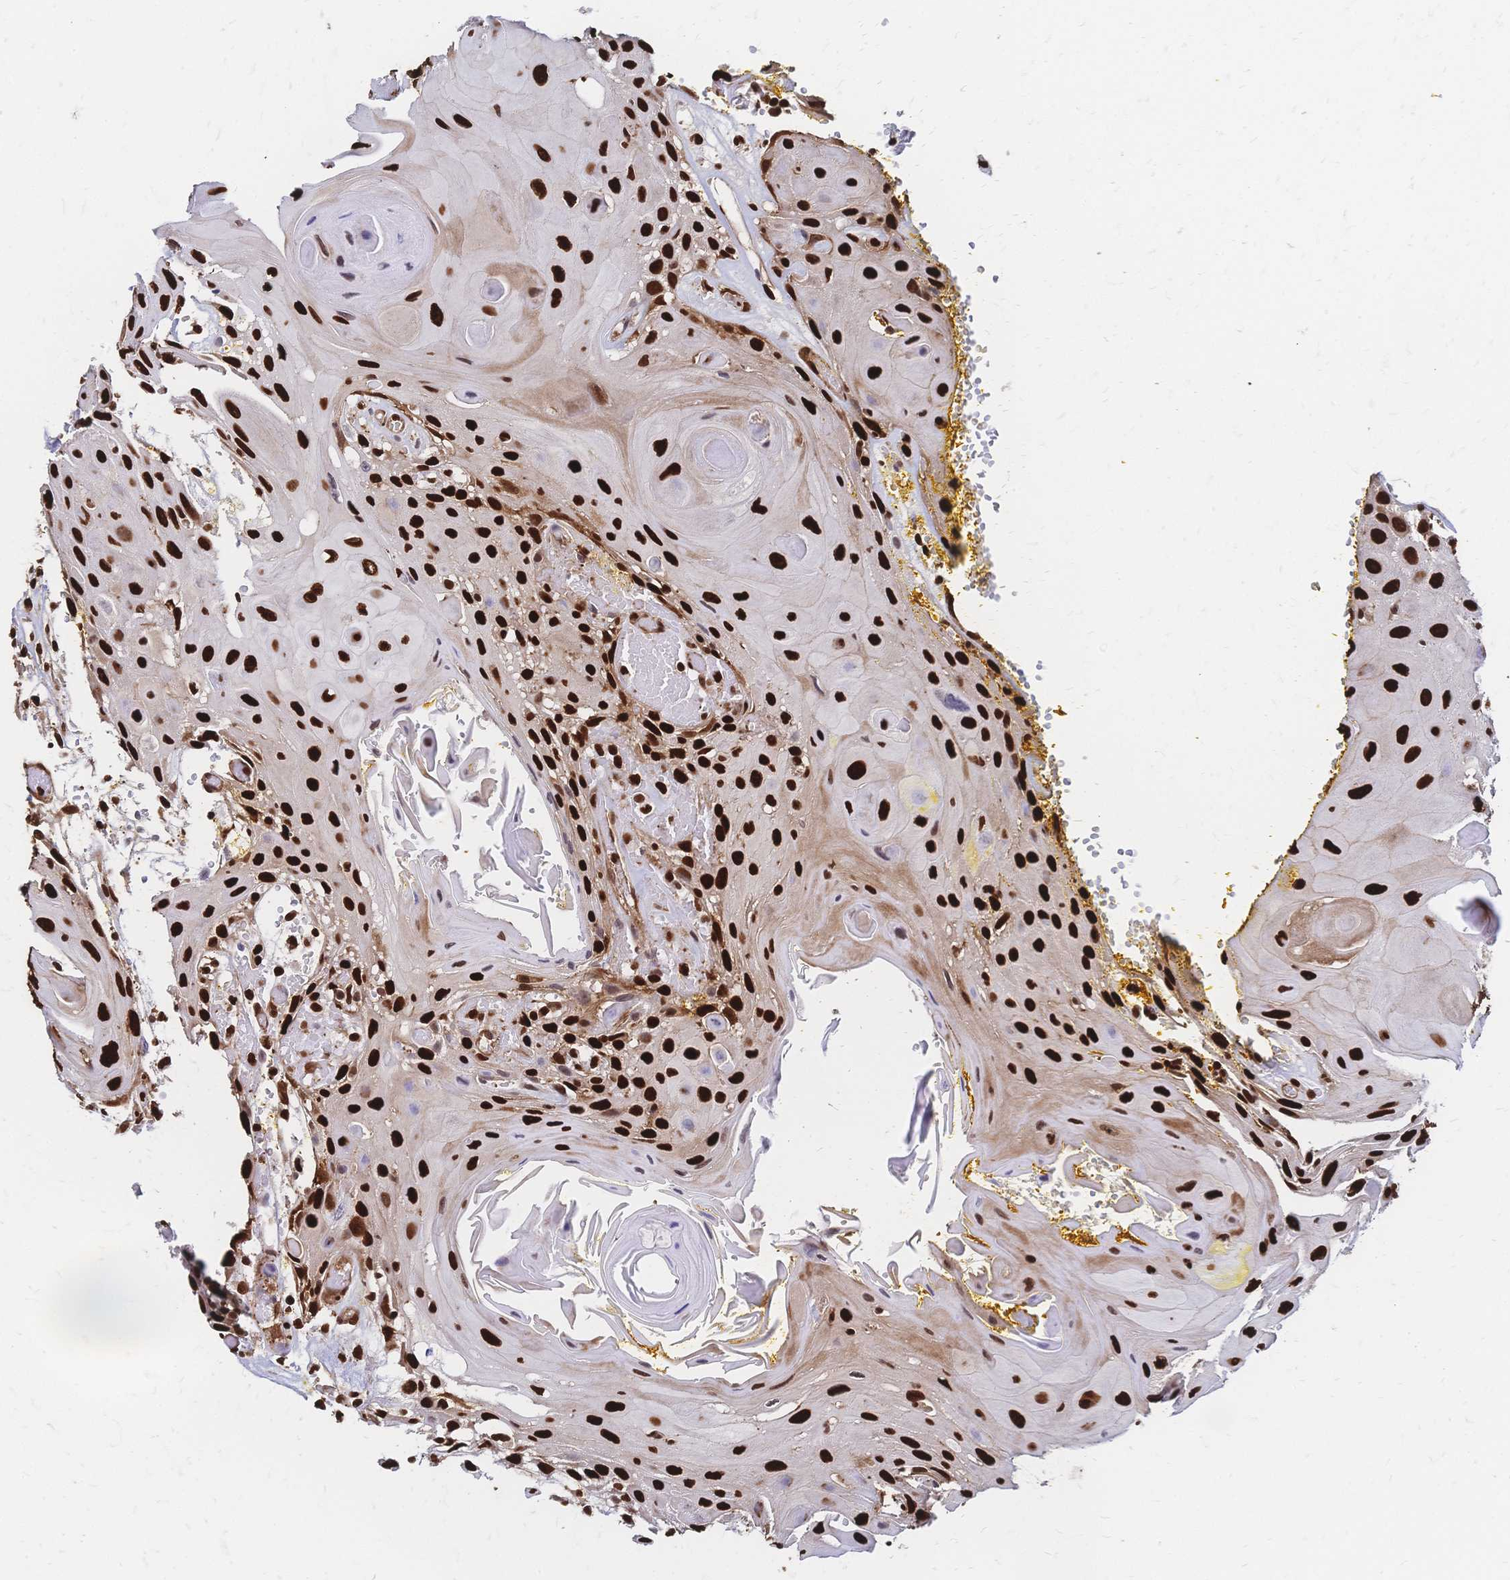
{"staining": {"intensity": "strong", "quantity": ">75%", "location": "nuclear"}, "tissue": "head and neck cancer", "cell_type": "Tumor cells", "image_type": "cancer", "snomed": [{"axis": "morphology", "description": "Squamous cell carcinoma, NOS"}, {"axis": "topography", "description": "Oral tissue"}, {"axis": "topography", "description": "Head-Neck"}], "caption": "Strong nuclear expression for a protein is seen in about >75% of tumor cells of head and neck cancer (squamous cell carcinoma) using immunohistochemistry (IHC).", "gene": "HDGF", "patient": {"sex": "male", "age": 49}}